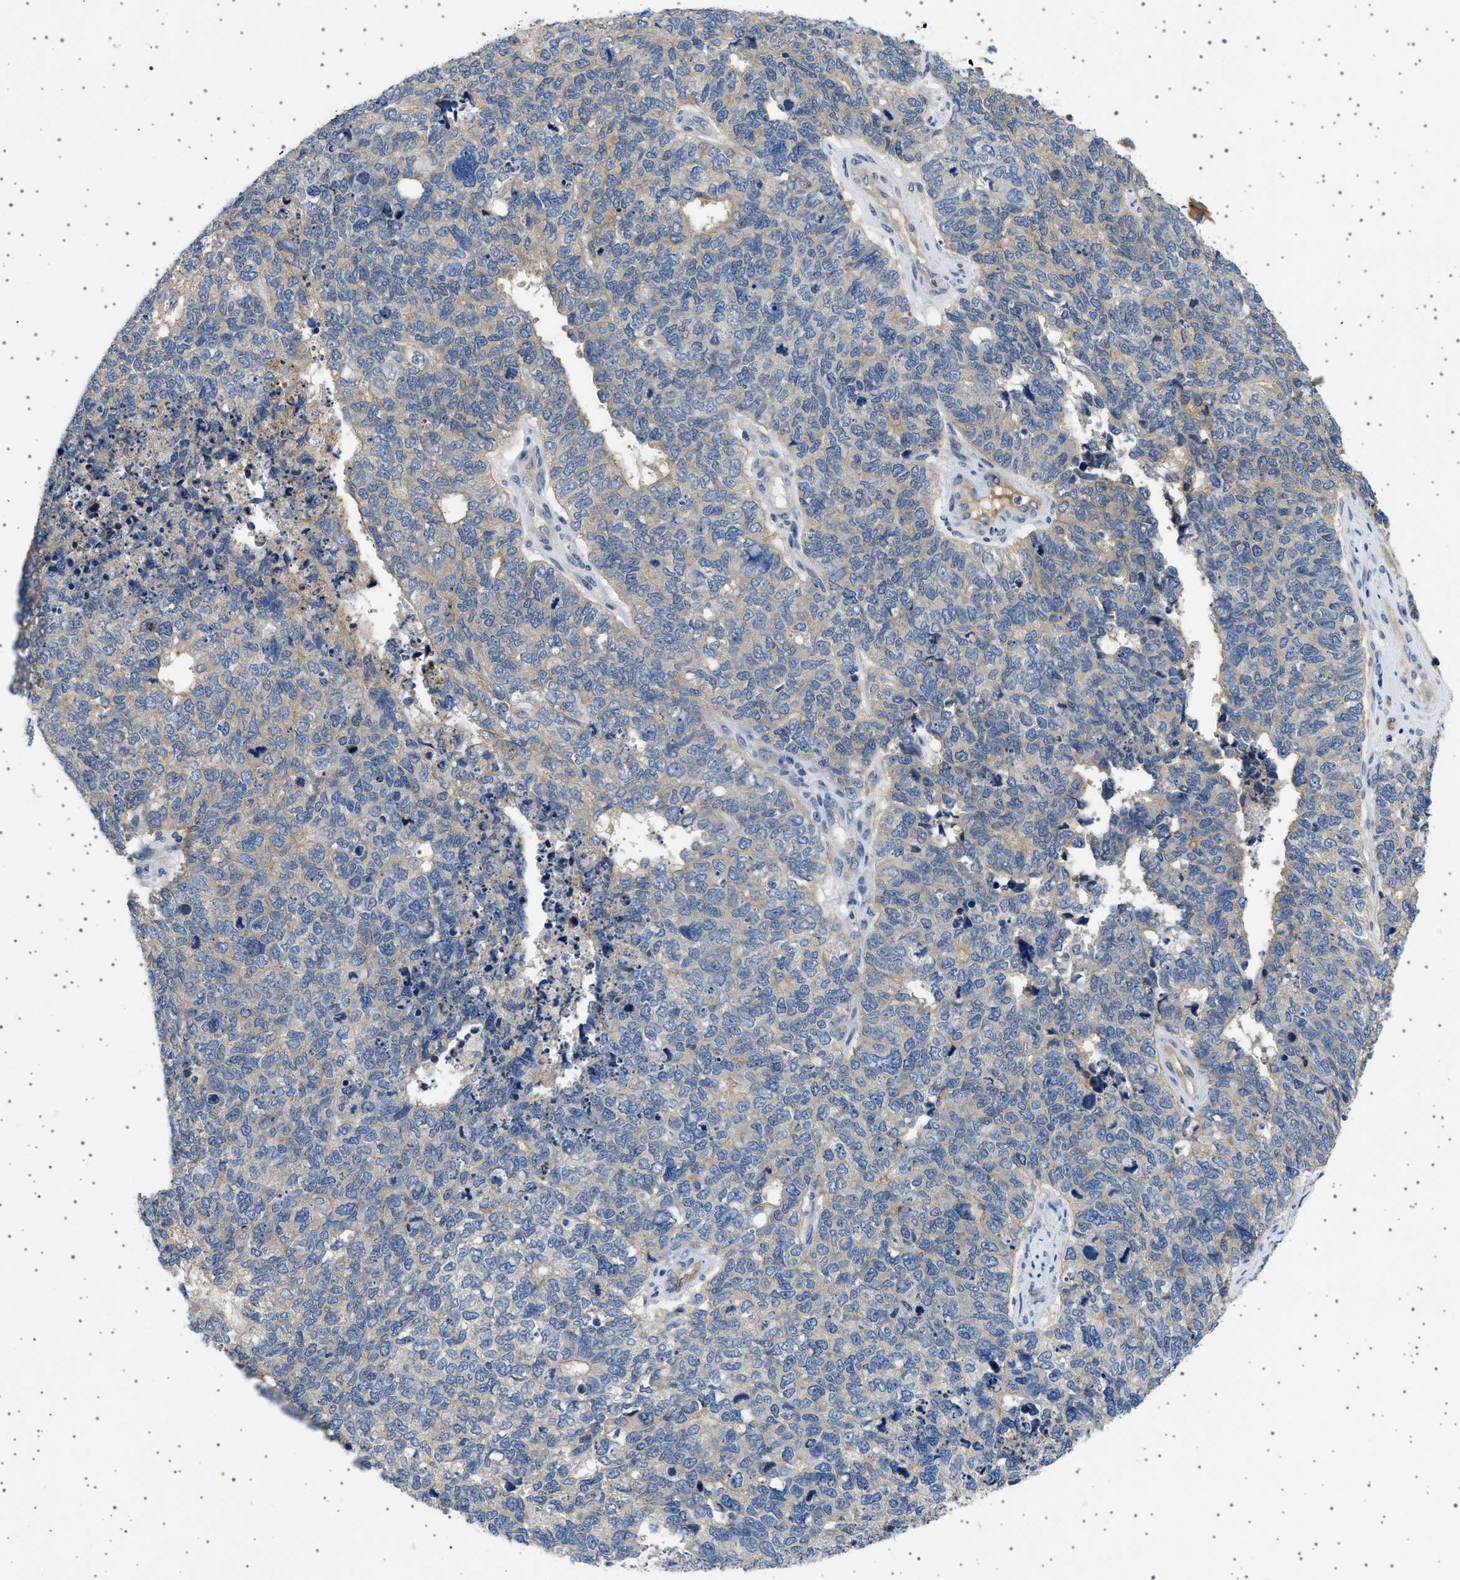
{"staining": {"intensity": "weak", "quantity": ">75%", "location": "cytoplasmic/membranous"}, "tissue": "cervical cancer", "cell_type": "Tumor cells", "image_type": "cancer", "snomed": [{"axis": "morphology", "description": "Squamous cell carcinoma, NOS"}, {"axis": "topography", "description": "Cervix"}], "caption": "About >75% of tumor cells in cervical cancer exhibit weak cytoplasmic/membranous protein staining as visualized by brown immunohistochemical staining.", "gene": "PLPP6", "patient": {"sex": "female", "age": 63}}